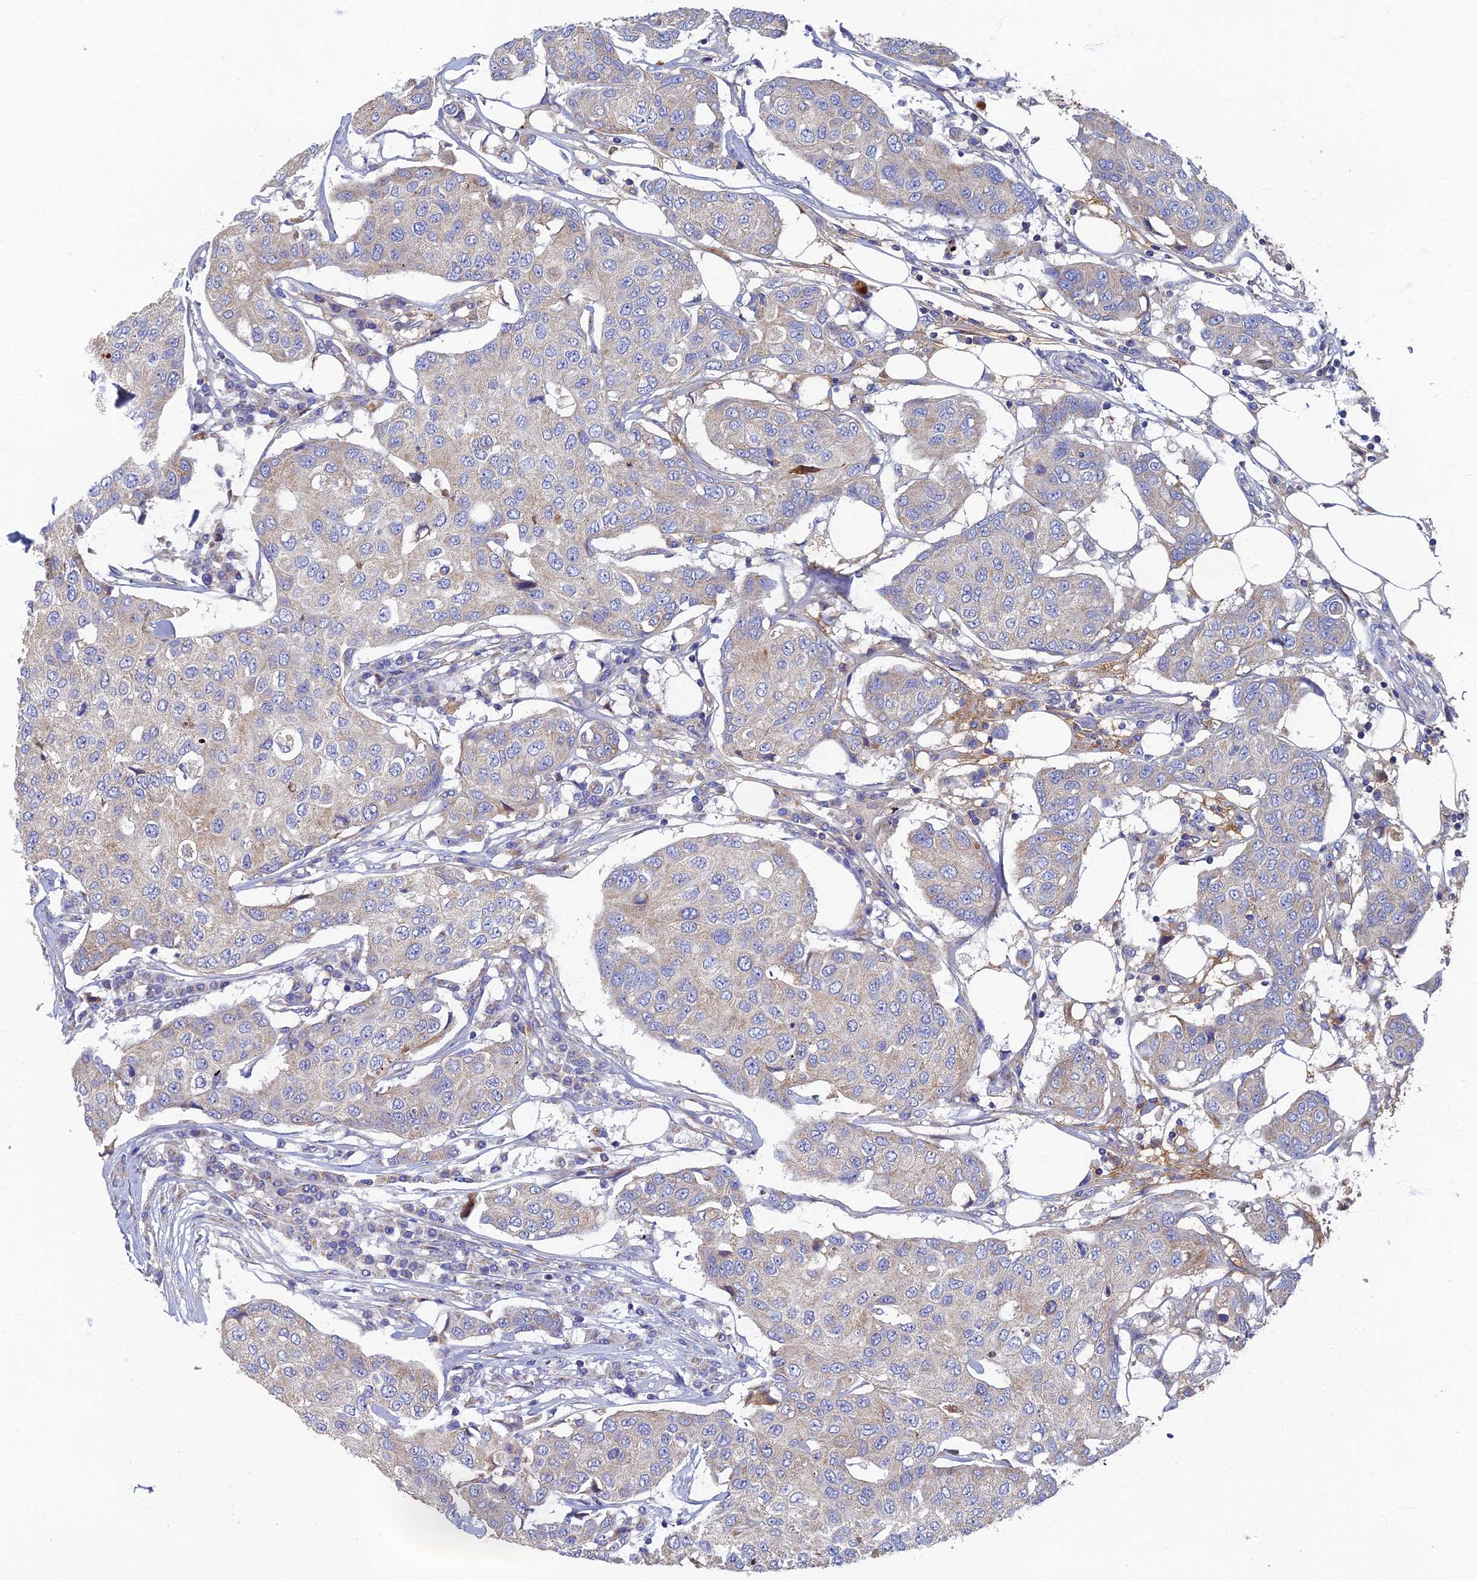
{"staining": {"intensity": "negative", "quantity": "none", "location": "none"}, "tissue": "breast cancer", "cell_type": "Tumor cells", "image_type": "cancer", "snomed": [{"axis": "morphology", "description": "Duct carcinoma"}, {"axis": "topography", "description": "Breast"}], "caption": "The IHC photomicrograph has no significant positivity in tumor cells of breast cancer (infiltrating ductal carcinoma) tissue.", "gene": "RNASEK", "patient": {"sex": "female", "age": 80}}